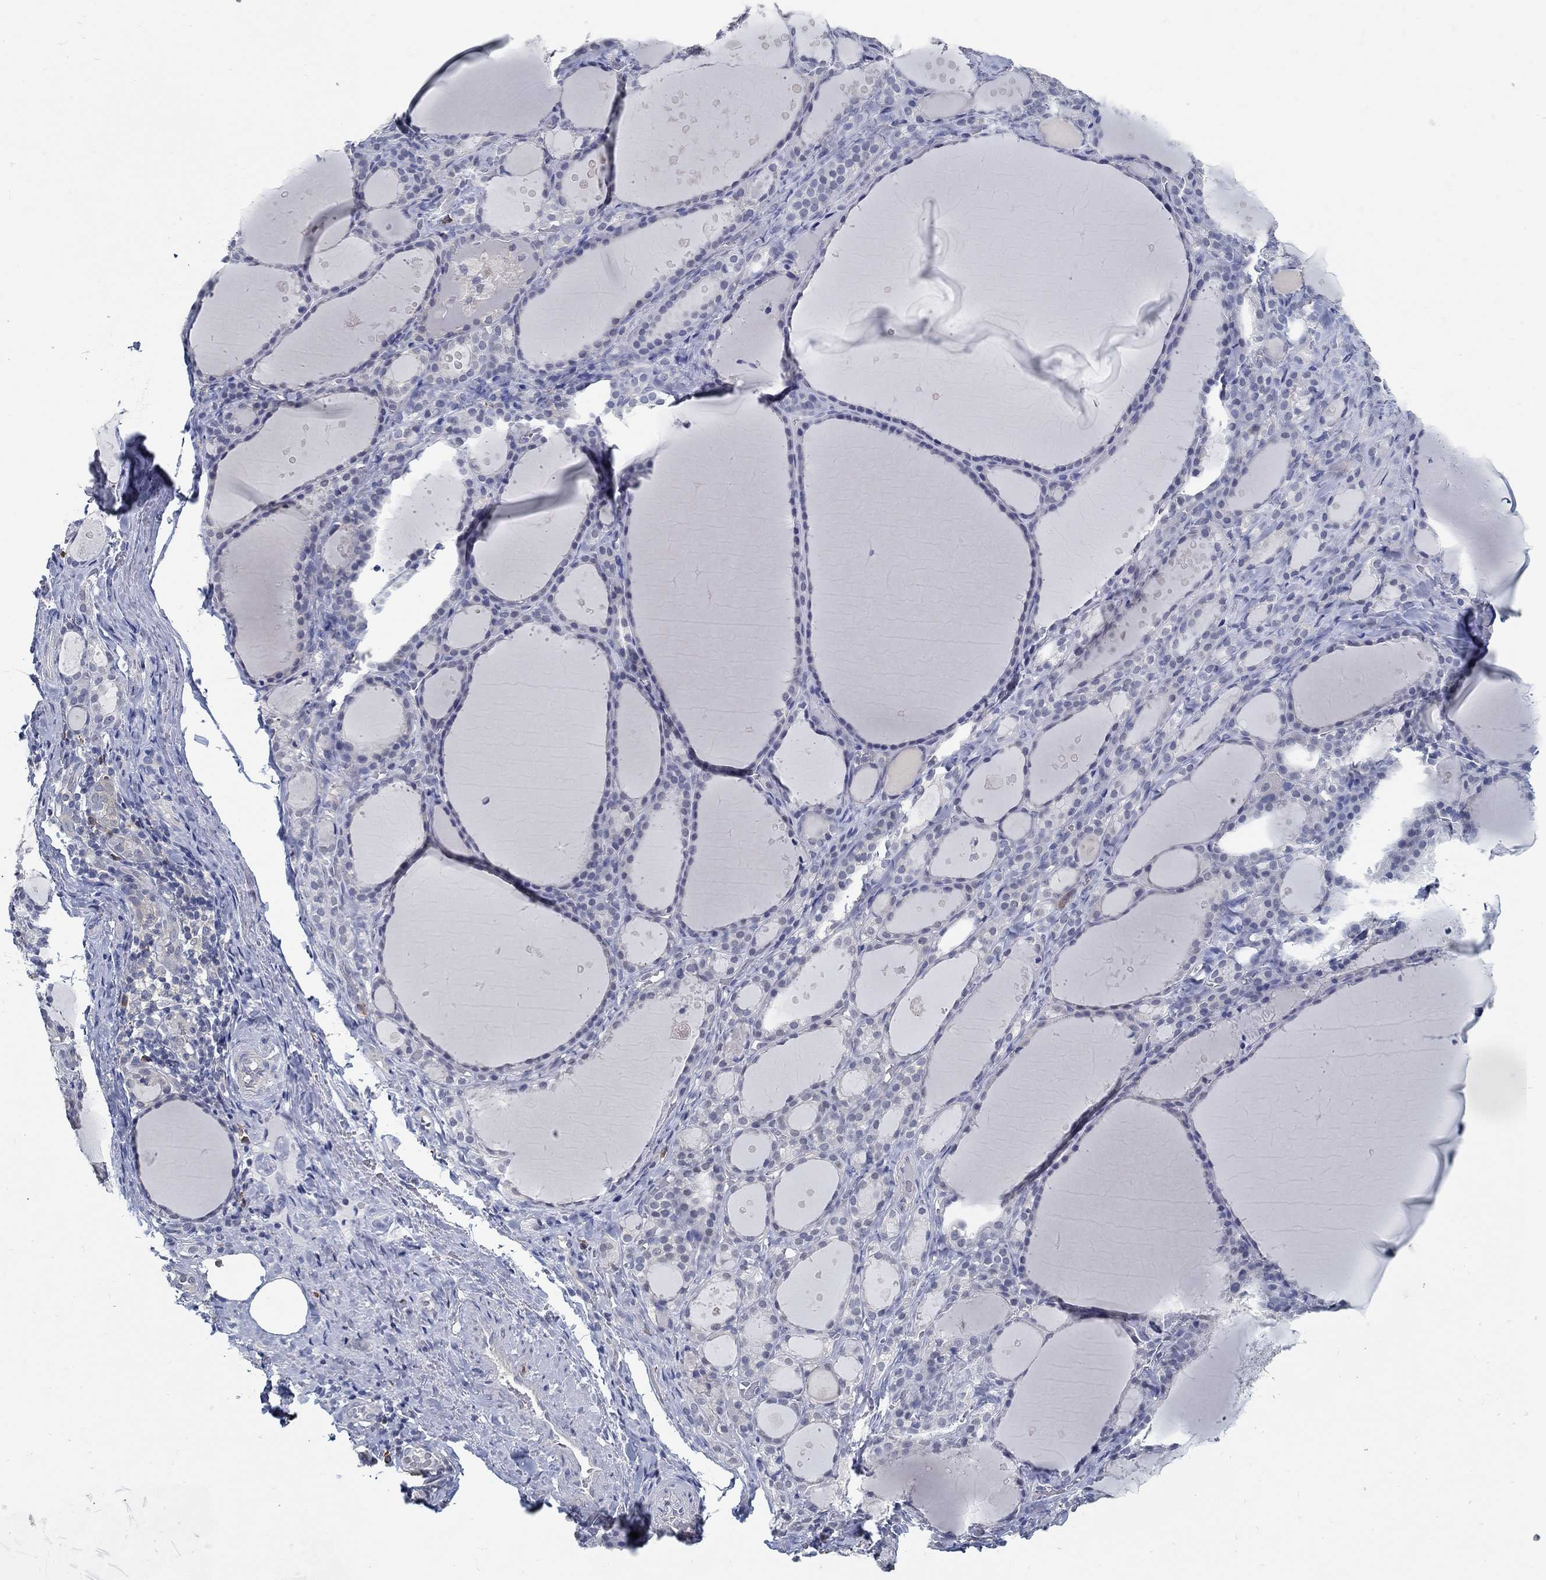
{"staining": {"intensity": "negative", "quantity": "none", "location": "none"}, "tissue": "thyroid gland", "cell_type": "Glandular cells", "image_type": "normal", "snomed": [{"axis": "morphology", "description": "Normal tissue, NOS"}, {"axis": "topography", "description": "Thyroid gland"}], "caption": "A high-resolution micrograph shows immunohistochemistry (IHC) staining of normal thyroid gland, which displays no significant staining in glandular cells.", "gene": "PCDH11X", "patient": {"sex": "male", "age": 68}}